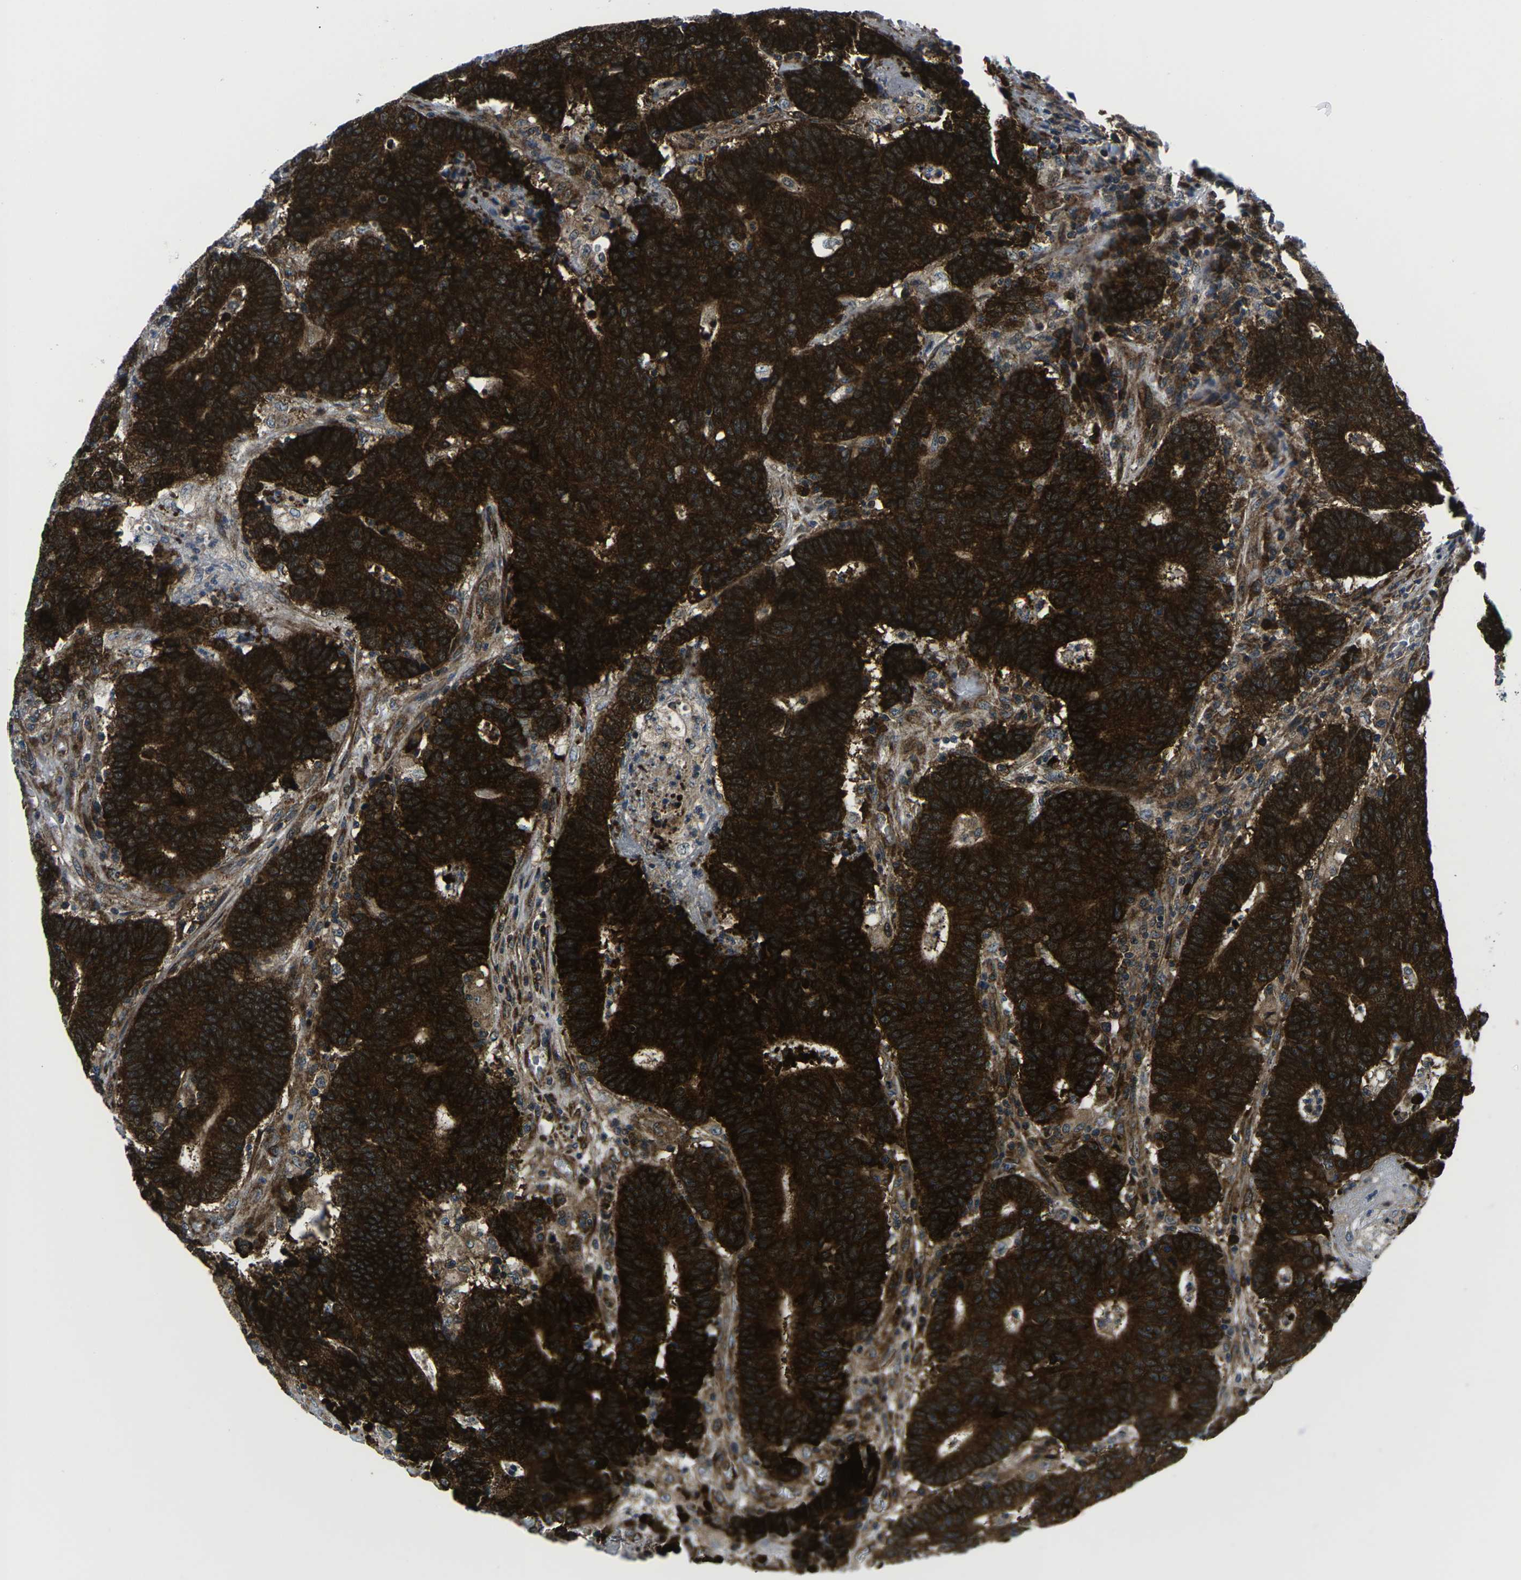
{"staining": {"intensity": "strong", "quantity": ">75%", "location": "cytoplasmic/membranous"}, "tissue": "colorectal cancer", "cell_type": "Tumor cells", "image_type": "cancer", "snomed": [{"axis": "morphology", "description": "Normal tissue, NOS"}, {"axis": "morphology", "description": "Adenocarcinoma, NOS"}, {"axis": "topography", "description": "Colon"}], "caption": "A brown stain shows strong cytoplasmic/membranous positivity of a protein in human colorectal adenocarcinoma tumor cells.", "gene": "EIF4E", "patient": {"sex": "female", "age": 75}}